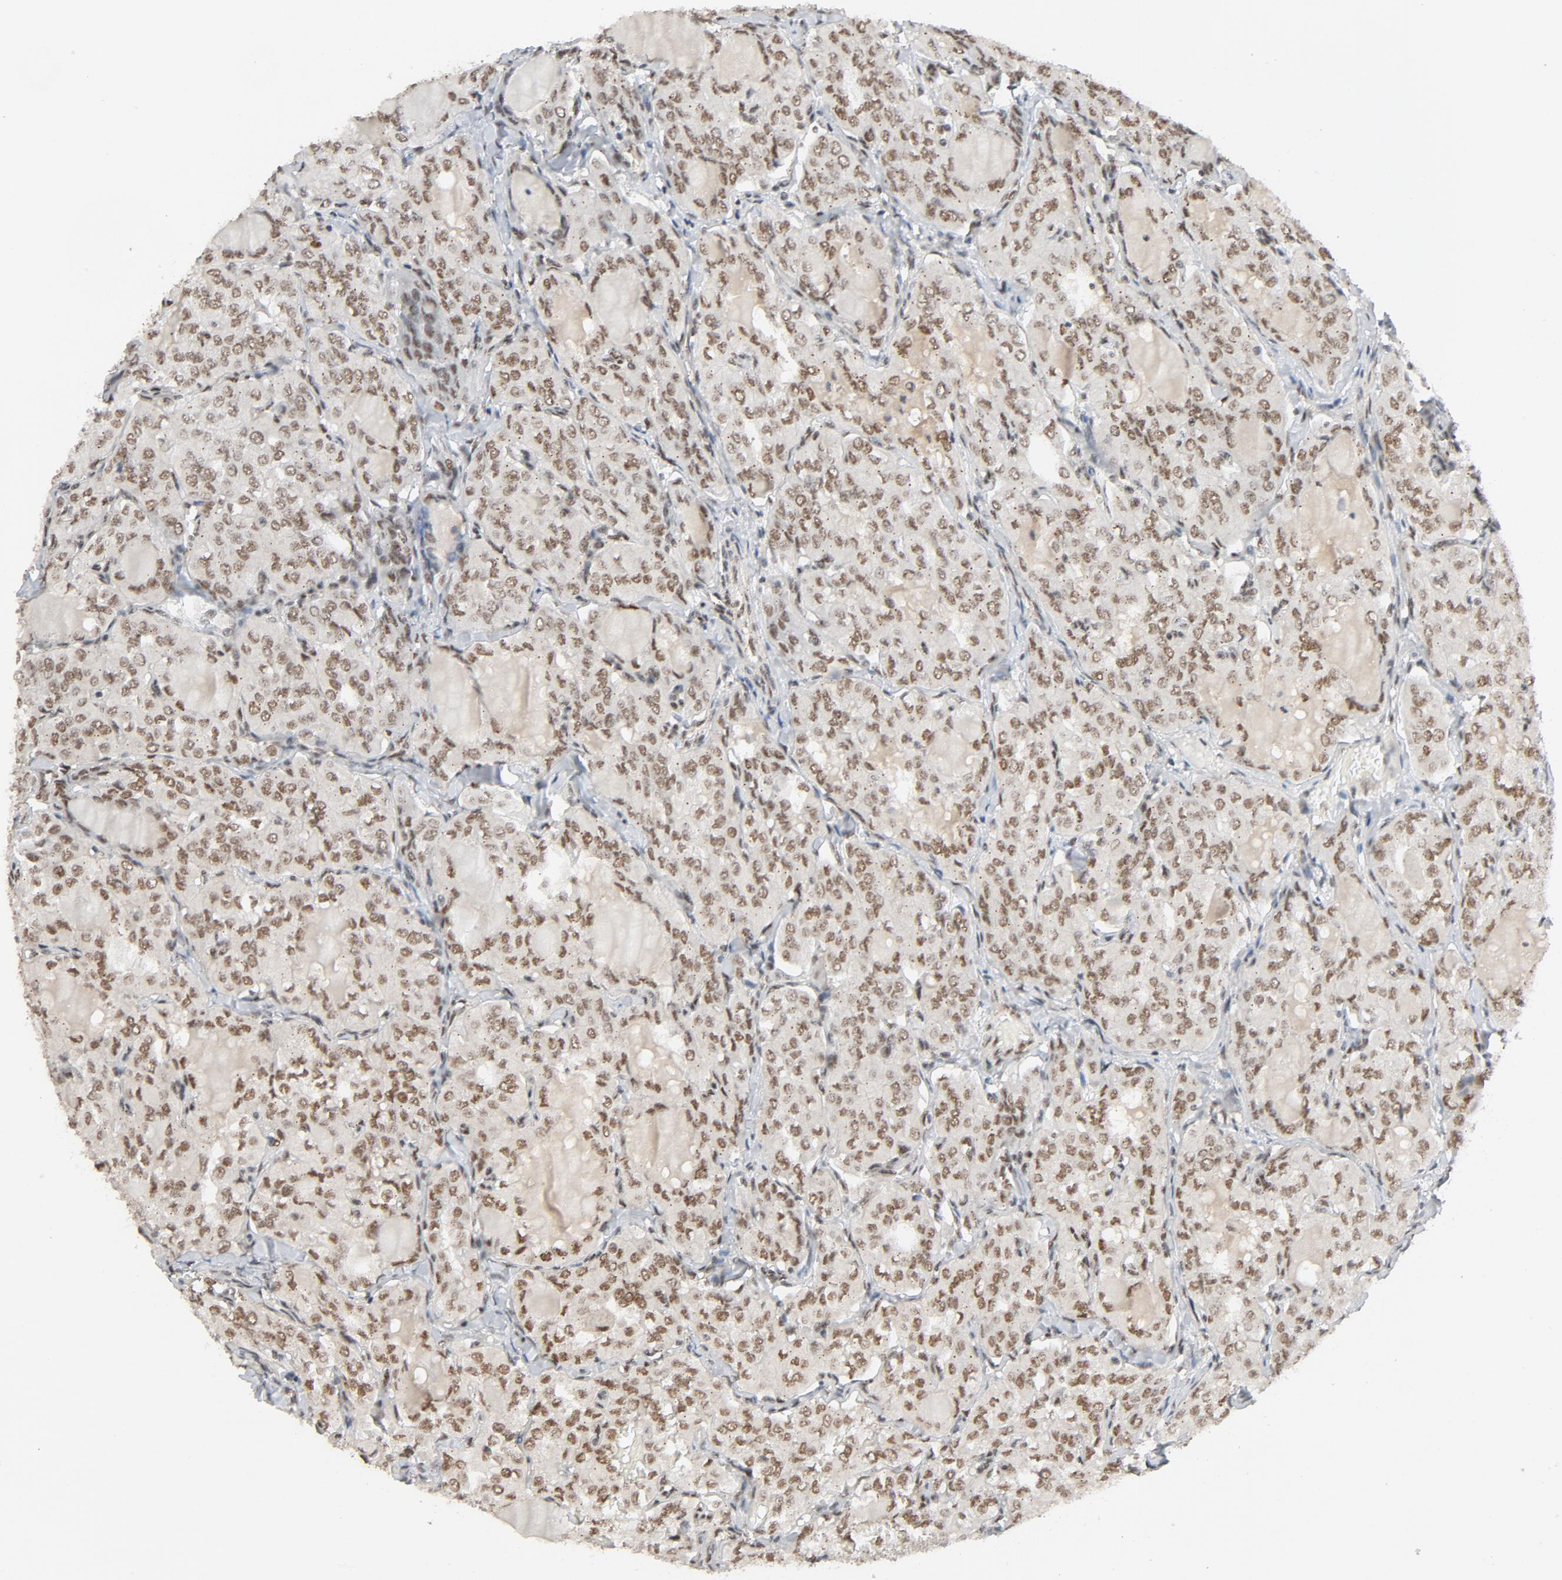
{"staining": {"intensity": "moderate", "quantity": ">75%", "location": "nuclear"}, "tissue": "thyroid cancer", "cell_type": "Tumor cells", "image_type": "cancer", "snomed": [{"axis": "morphology", "description": "Papillary adenocarcinoma, NOS"}, {"axis": "topography", "description": "Thyroid gland"}], "caption": "Immunohistochemistry (IHC) of human papillary adenocarcinoma (thyroid) shows medium levels of moderate nuclear positivity in approximately >75% of tumor cells.", "gene": "SMARCD1", "patient": {"sex": "male", "age": 20}}